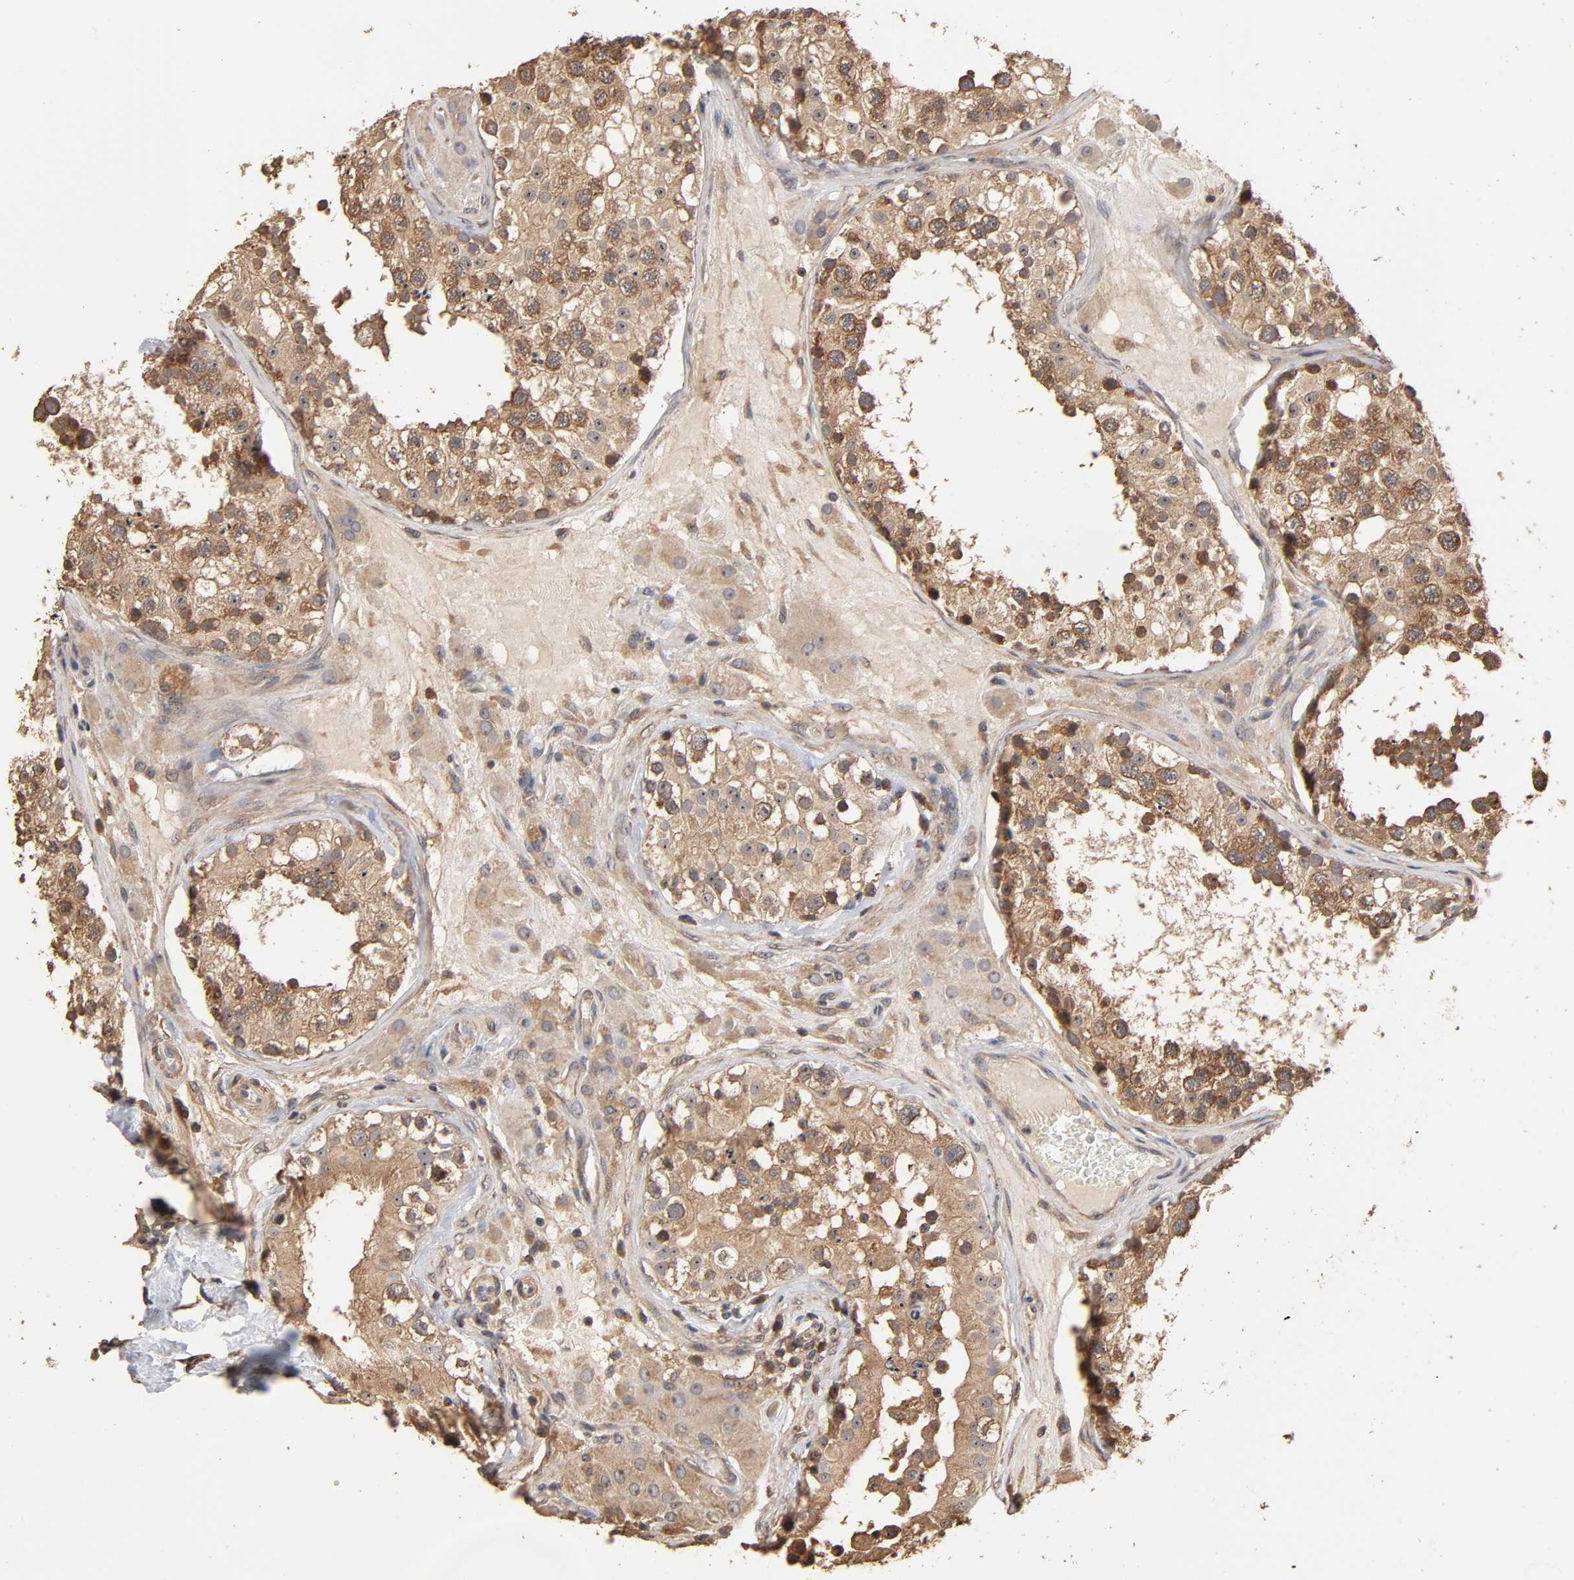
{"staining": {"intensity": "moderate", "quantity": ">75%", "location": "cytoplasmic/membranous"}, "tissue": "testis", "cell_type": "Cells in seminiferous ducts", "image_type": "normal", "snomed": [{"axis": "morphology", "description": "Normal tissue, NOS"}, {"axis": "topography", "description": "Testis"}], "caption": "Immunohistochemical staining of normal testis shows moderate cytoplasmic/membranous protein positivity in about >75% of cells in seminiferous ducts. The staining was performed using DAB to visualize the protein expression in brown, while the nuclei were stained in blue with hematoxylin (Magnification: 20x).", "gene": "ARHGEF7", "patient": {"sex": "male", "age": 26}}